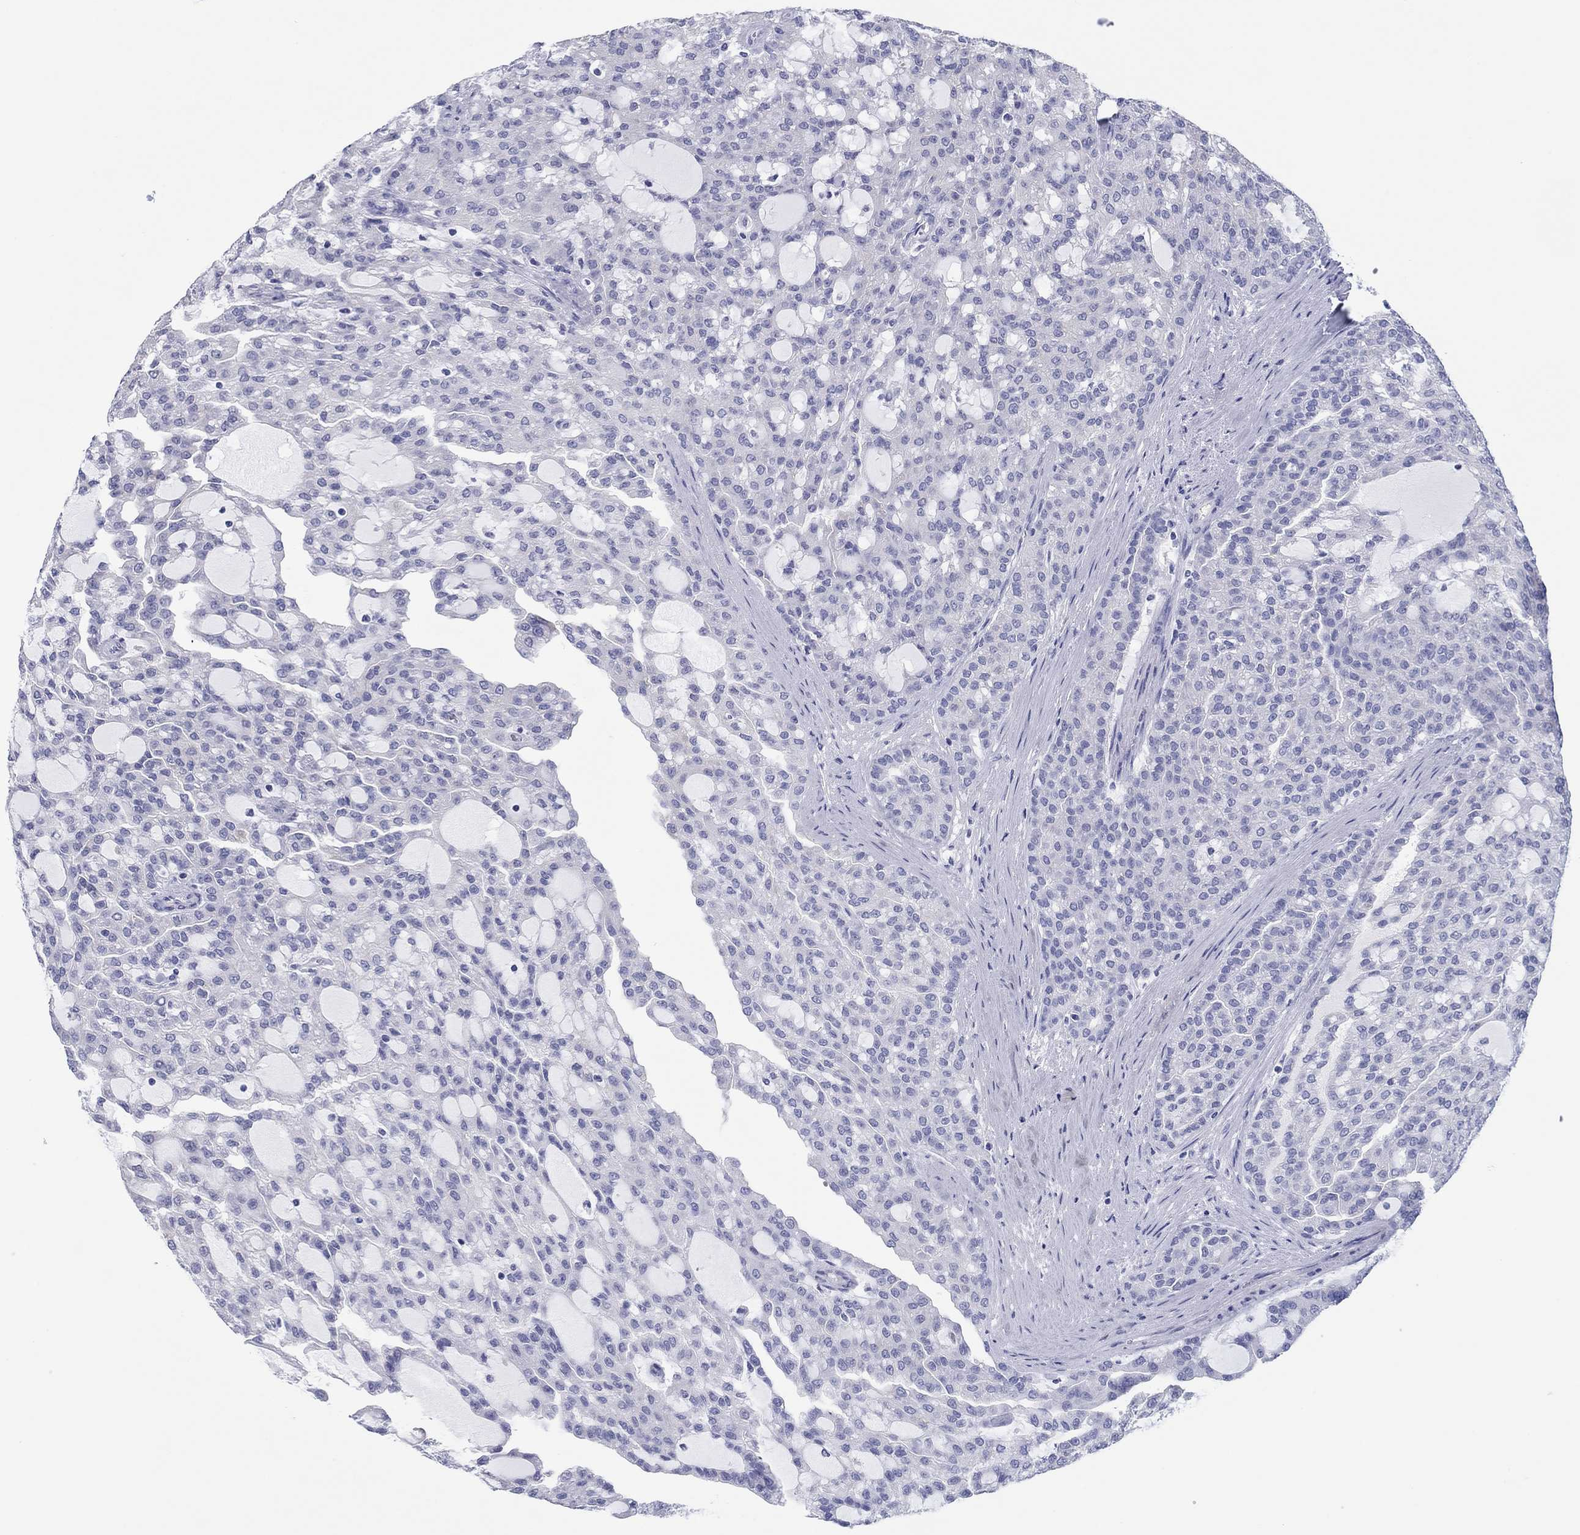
{"staining": {"intensity": "negative", "quantity": "none", "location": "none"}, "tissue": "renal cancer", "cell_type": "Tumor cells", "image_type": "cancer", "snomed": [{"axis": "morphology", "description": "Adenocarcinoma, NOS"}, {"axis": "topography", "description": "Kidney"}], "caption": "This is a histopathology image of immunohistochemistry (IHC) staining of renal cancer (adenocarcinoma), which shows no positivity in tumor cells.", "gene": "ERICH3", "patient": {"sex": "male", "age": 63}}